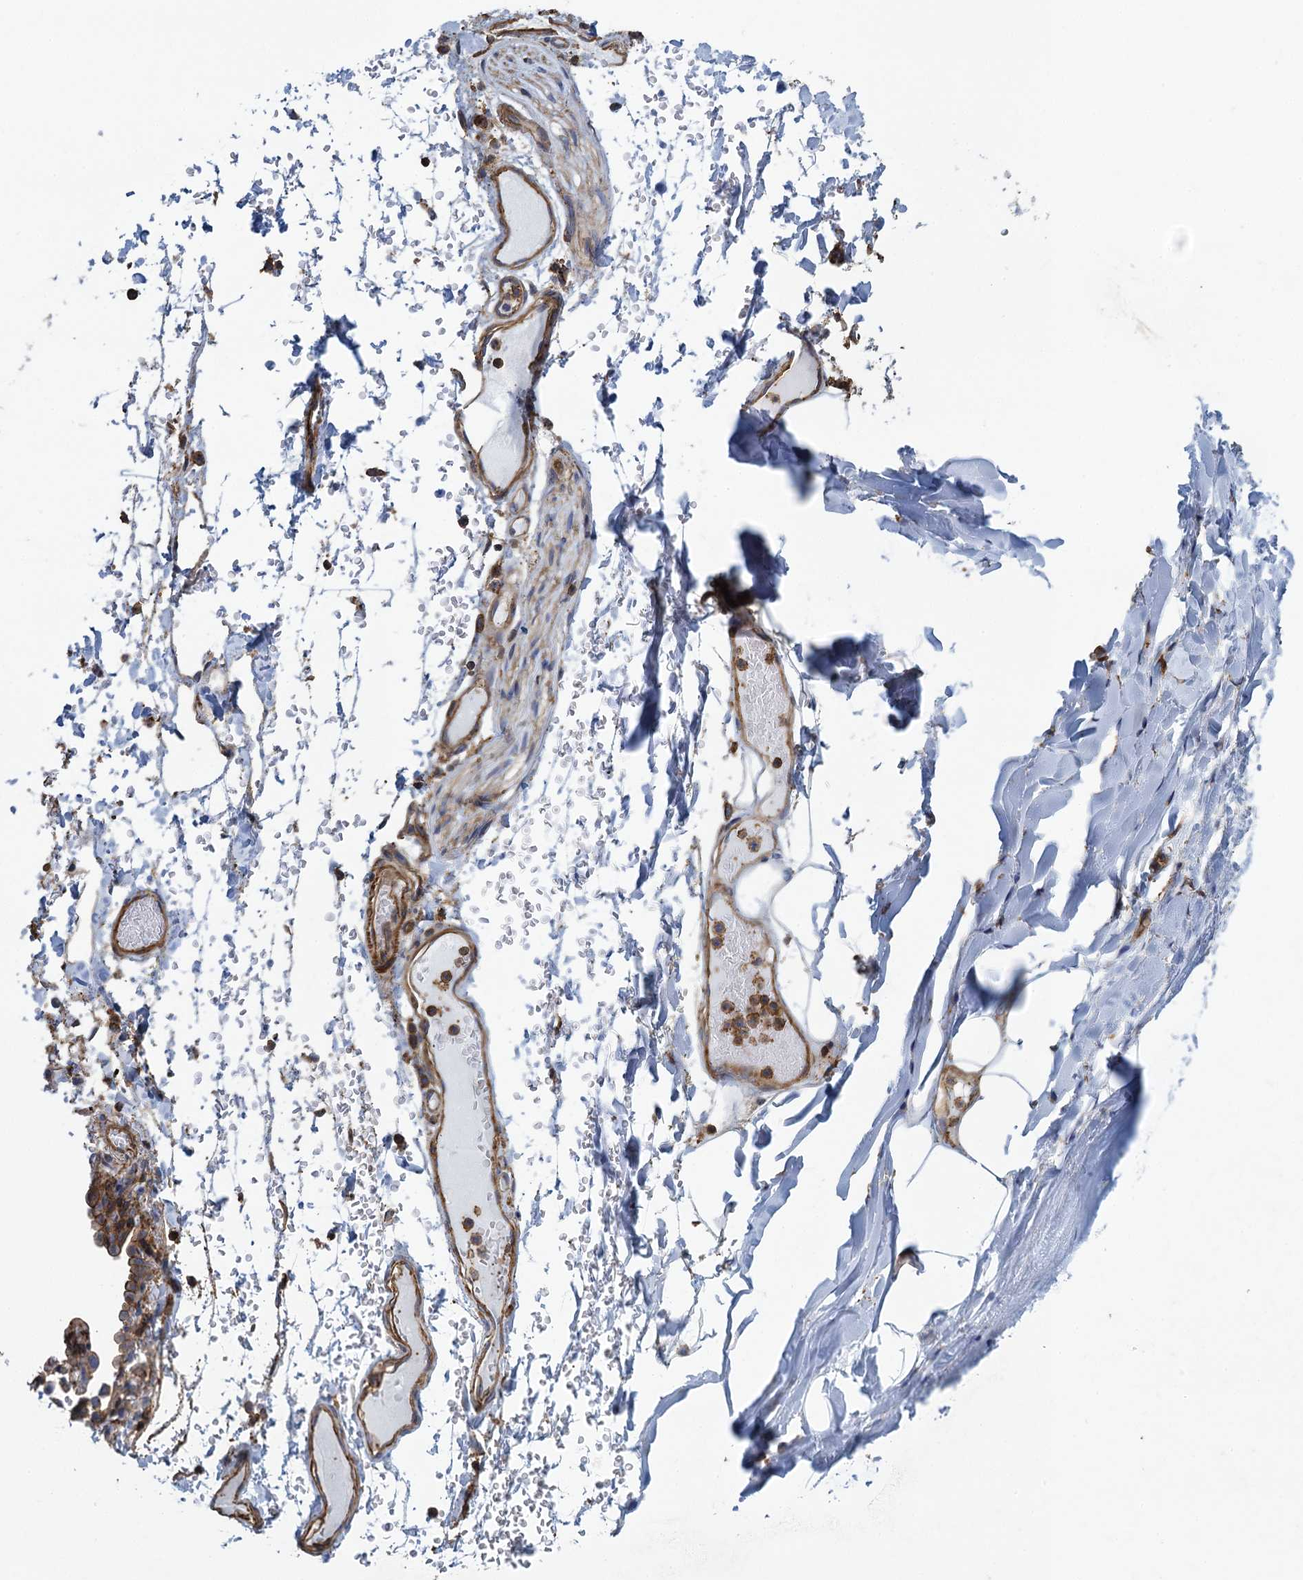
{"staining": {"intensity": "negative", "quantity": "none", "location": "none"}, "tissue": "adipose tissue", "cell_type": "Adipocytes", "image_type": "normal", "snomed": [{"axis": "morphology", "description": "Normal tissue, NOS"}, {"axis": "topography", "description": "Lymph node"}, {"axis": "topography", "description": "Cartilage tissue"}, {"axis": "topography", "description": "Bronchus"}], "caption": "DAB (3,3'-diaminobenzidine) immunohistochemical staining of normal adipose tissue demonstrates no significant positivity in adipocytes.", "gene": "PROSER2", "patient": {"sex": "male", "age": 63}}